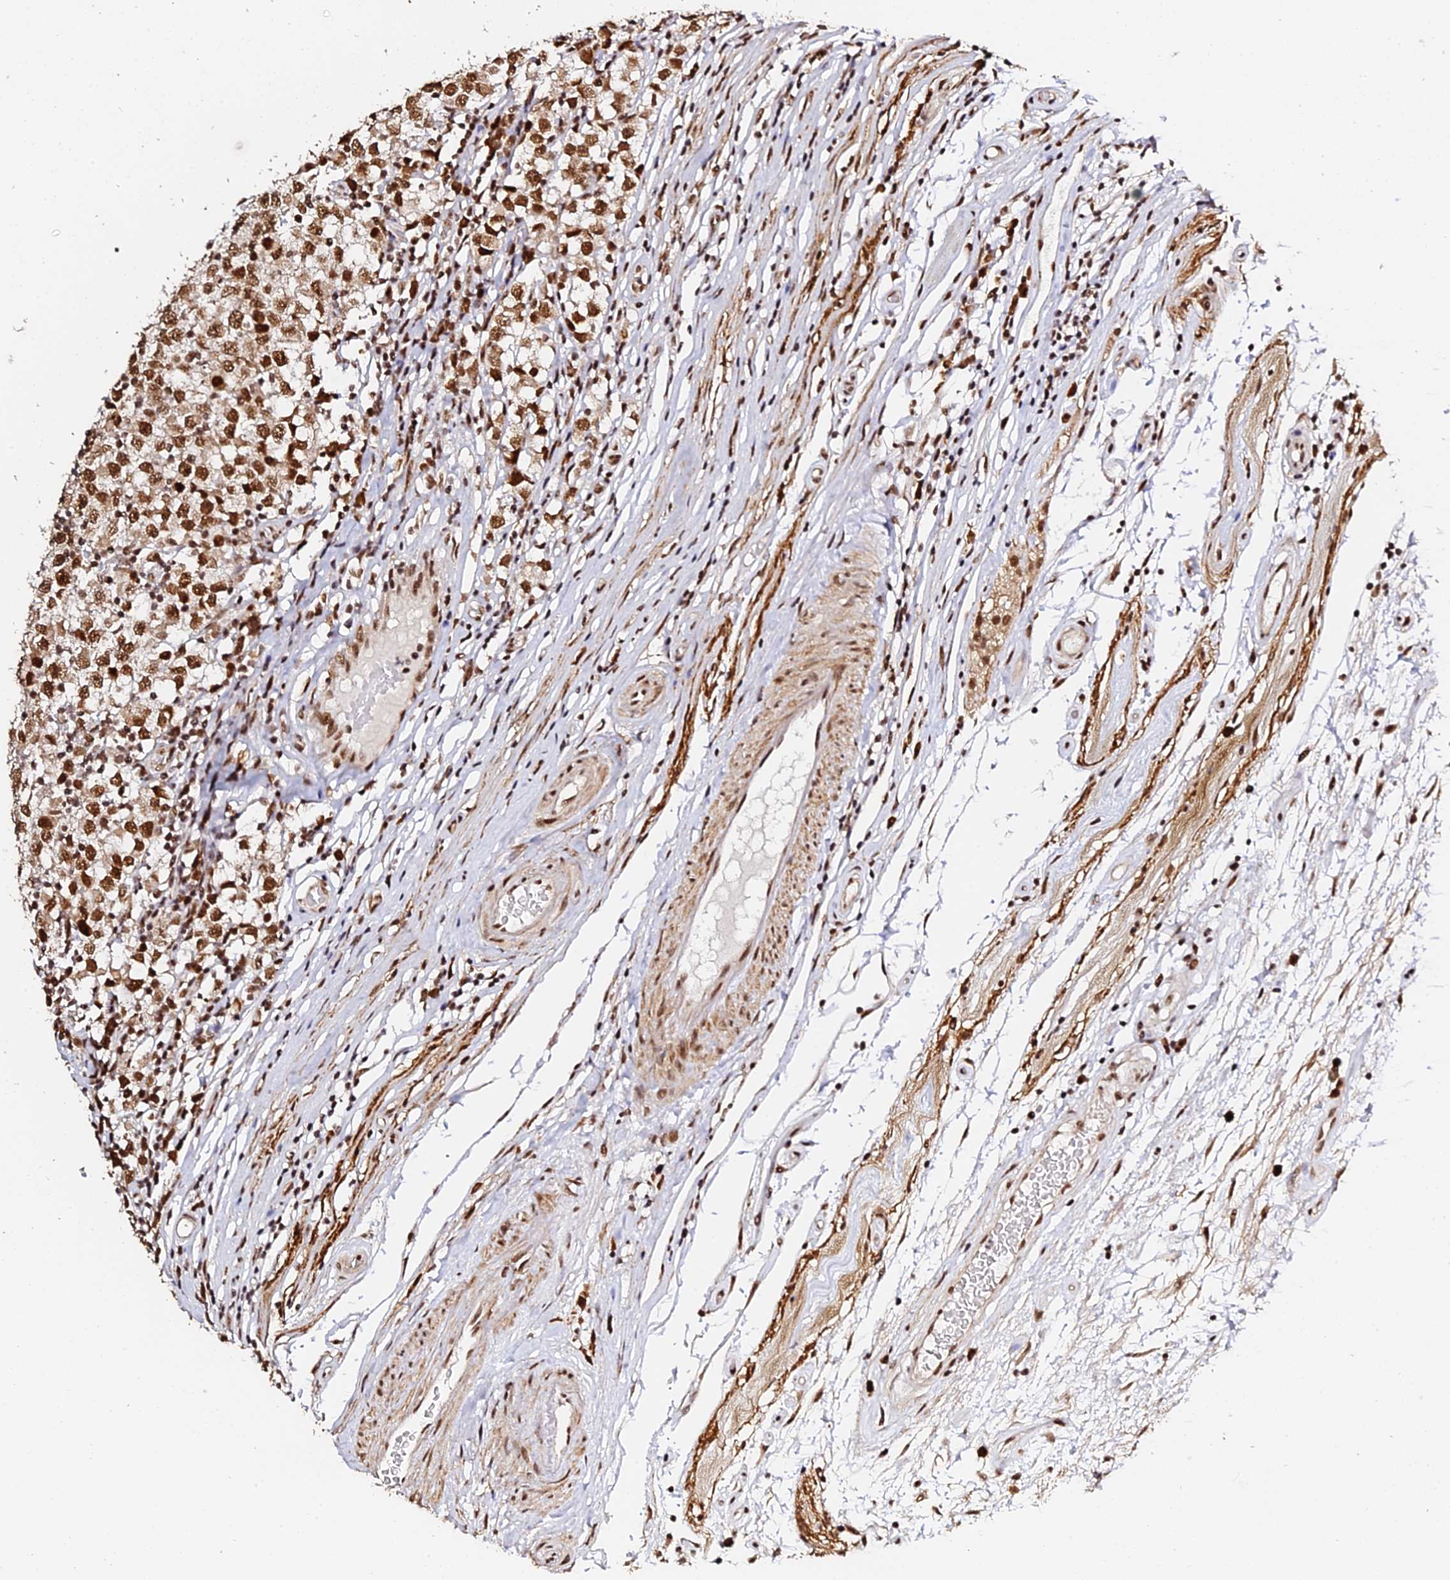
{"staining": {"intensity": "strong", "quantity": ">75%", "location": "nuclear"}, "tissue": "testis cancer", "cell_type": "Tumor cells", "image_type": "cancer", "snomed": [{"axis": "morphology", "description": "Seminoma, NOS"}, {"axis": "topography", "description": "Testis"}], "caption": "Immunohistochemistry of testis cancer reveals high levels of strong nuclear expression in about >75% of tumor cells.", "gene": "MCRS1", "patient": {"sex": "male", "age": 65}}